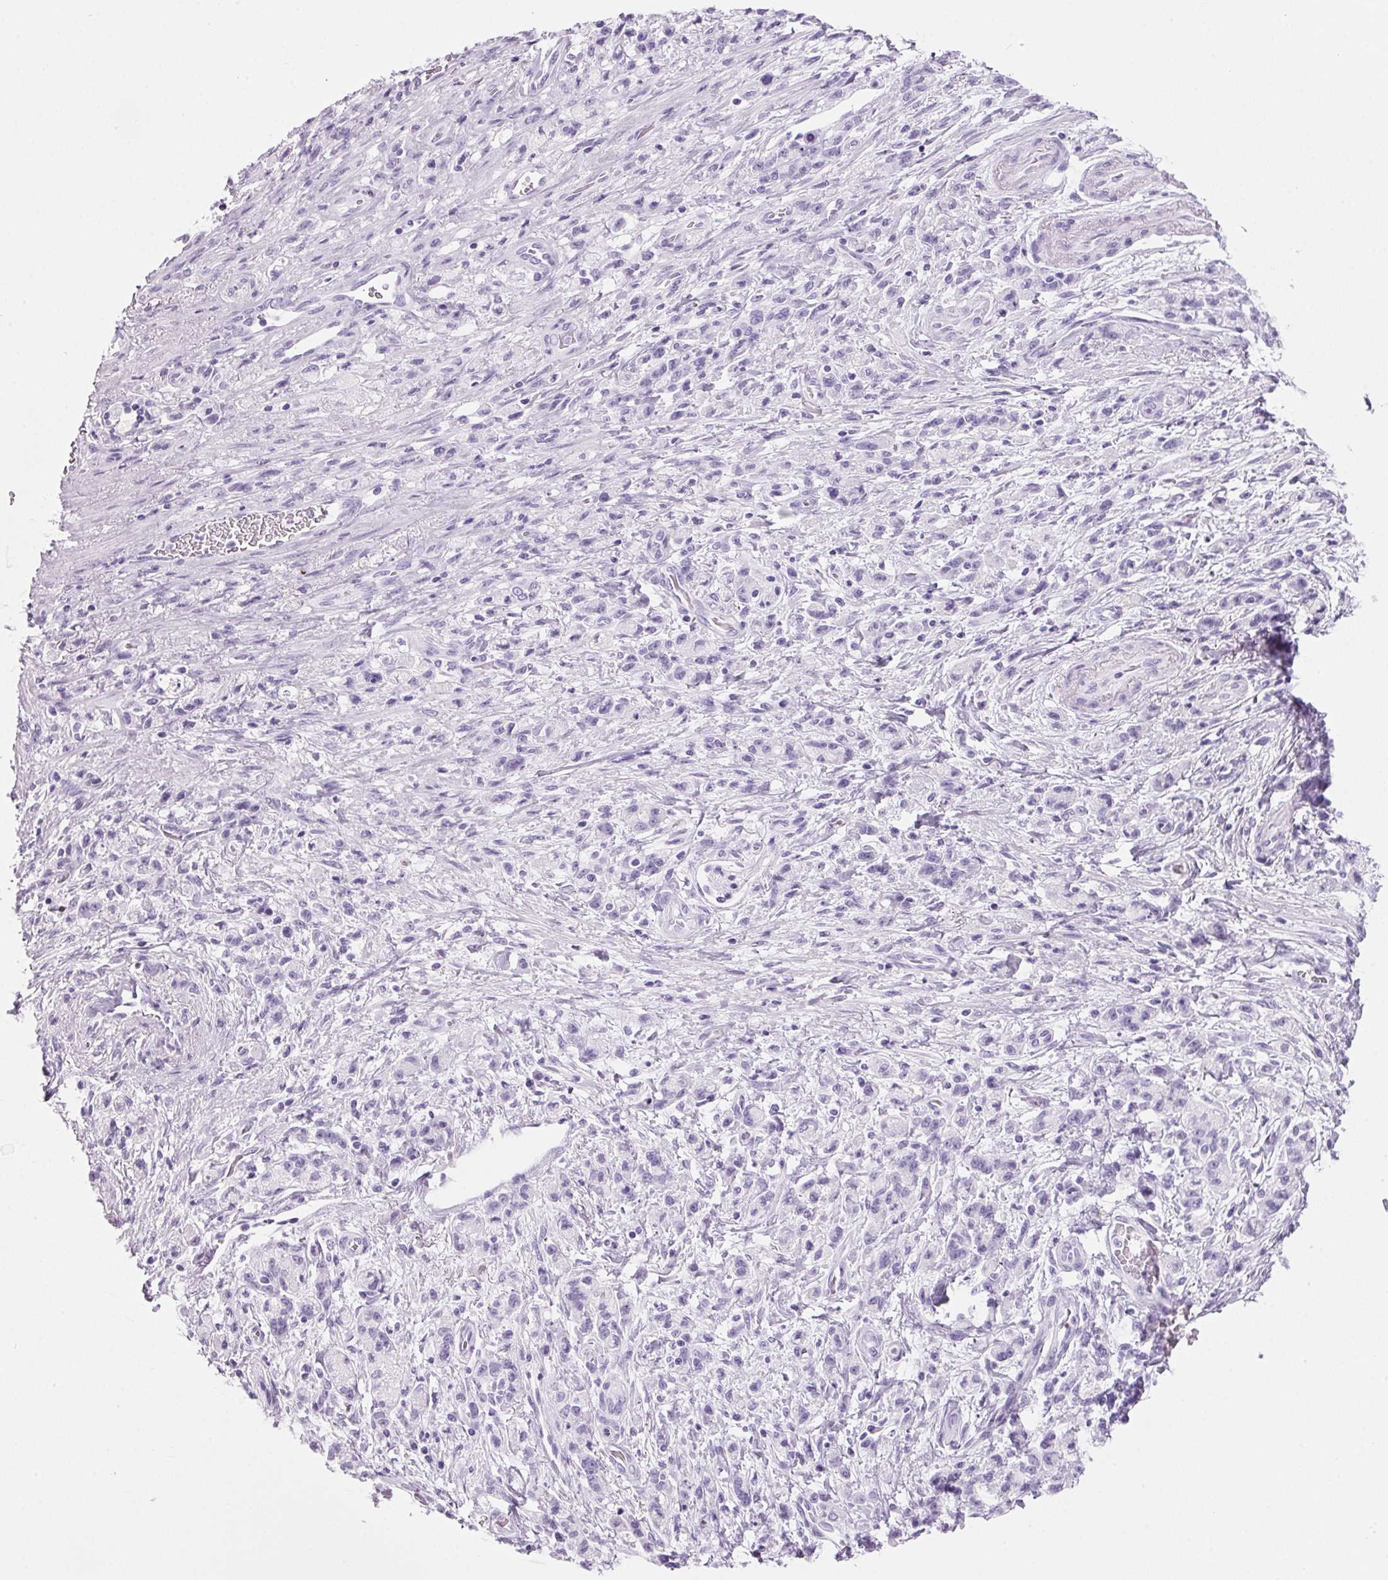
{"staining": {"intensity": "negative", "quantity": "none", "location": "none"}, "tissue": "stomach cancer", "cell_type": "Tumor cells", "image_type": "cancer", "snomed": [{"axis": "morphology", "description": "Adenocarcinoma, NOS"}, {"axis": "topography", "description": "Stomach"}], "caption": "A high-resolution micrograph shows IHC staining of stomach cancer (adenocarcinoma), which displays no significant positivity in tumor cells. (DAB (3,3'-diaminobenzidine) immunohistochemistry with hematoxylin counter stain).", "gene": "PPP1R1A", "patient": {"sex": "male", "age": 77}}